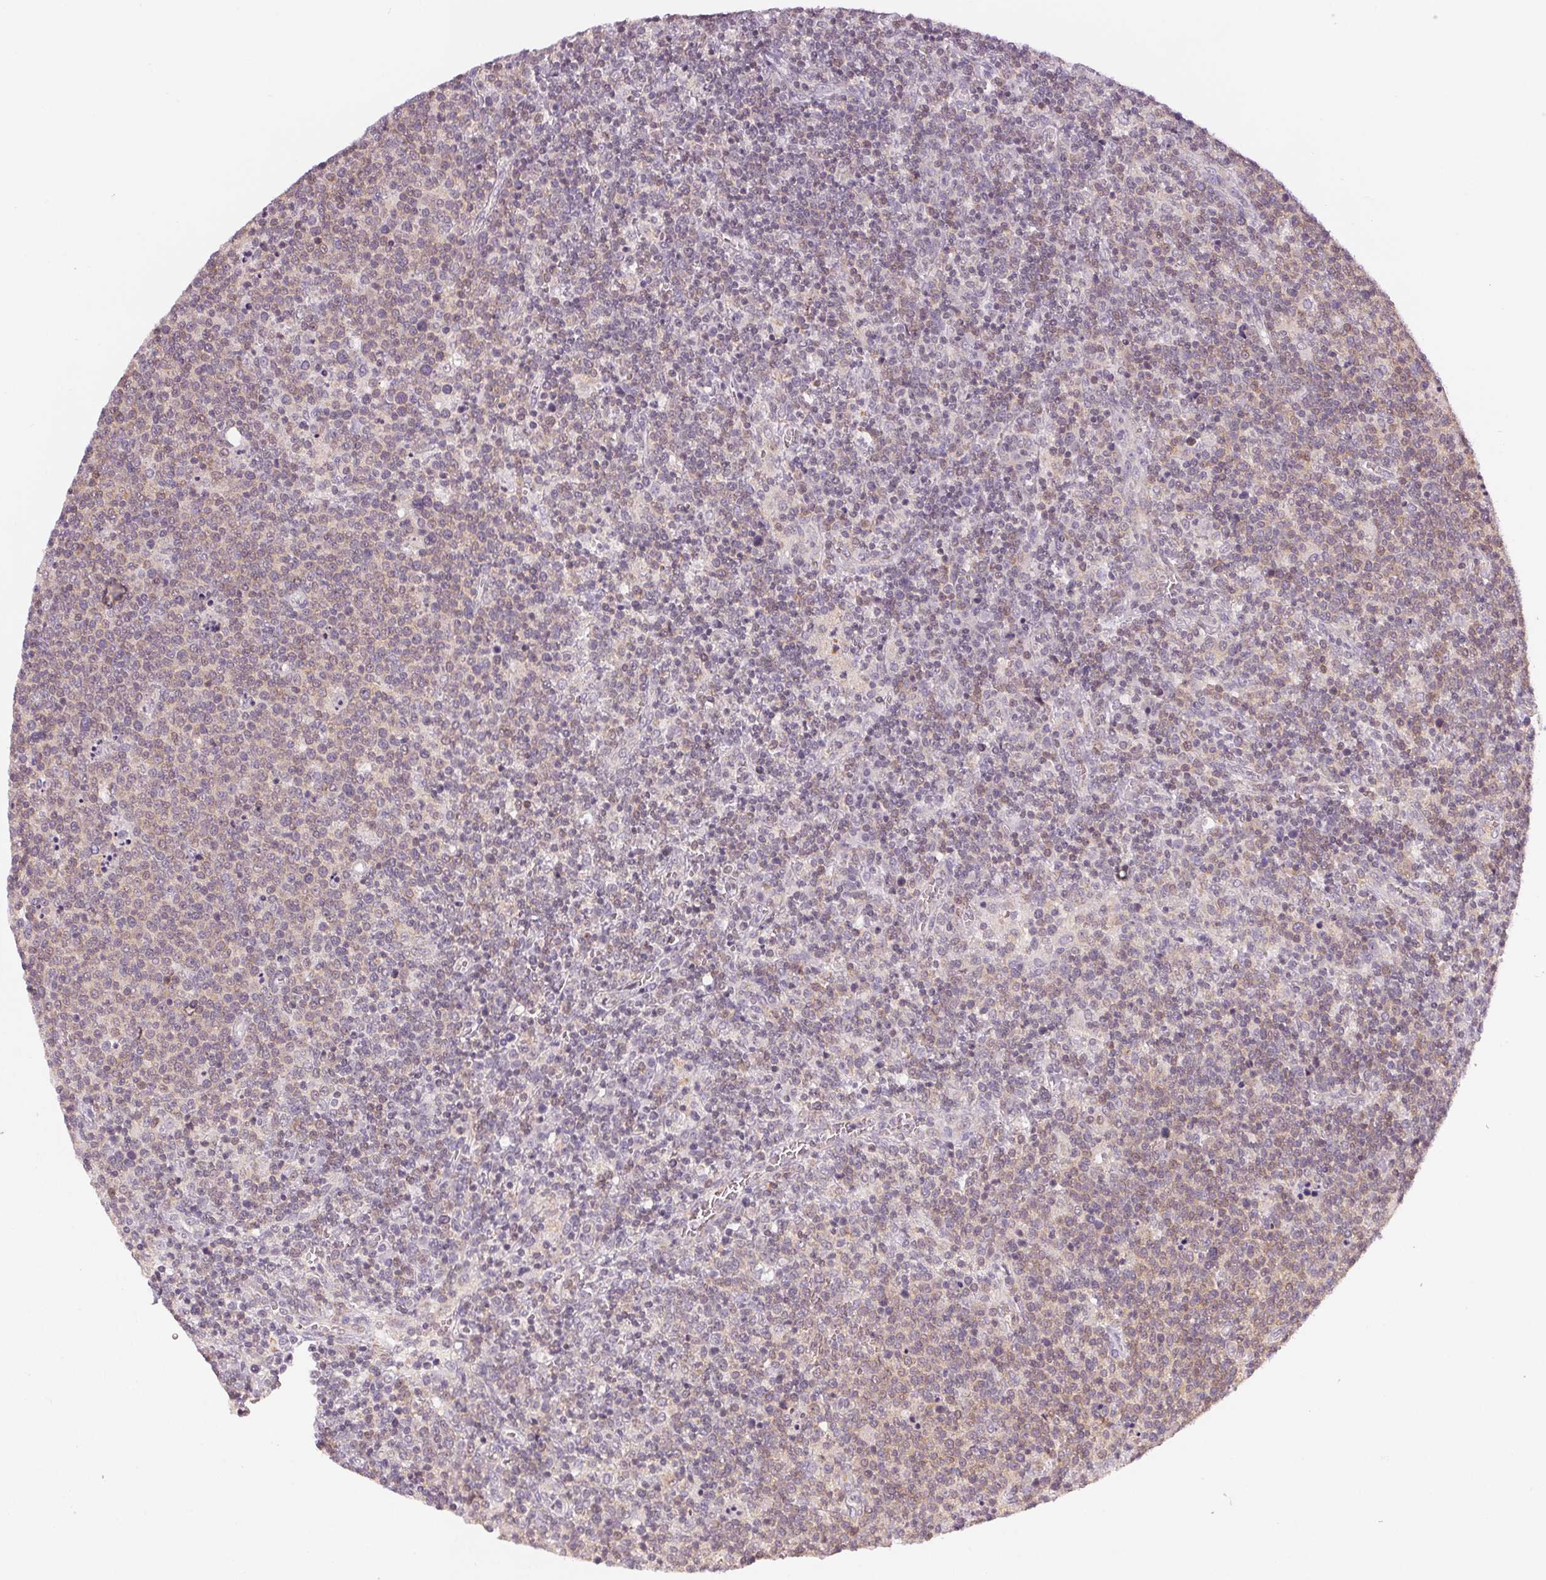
{"staining": {"intensity": "weak", "quantity": "<25%", "location": "cytoplasmic/membranous"}, "tissue": "lymphoma", "cell_type": "Tumor cells", "image_type": "cancer", "snomed": [{"axis": "morphology", "description": "Malignant lymphoma, non-Hodgkin's type, High grade"}, {"axis": "topography", "description": "Lymph node"}], "caption": "Immunohistochemistry (IHC) histopathology image of neoplastic tissue: human lymphoma stained with DAB displays no significant protein expression in tumor cells. (DAB immunohistochemistry (IHC) with hematoxylin counter stain).", "gene": "NCOA4", "patient": {"sex": "male", "age": 61}}